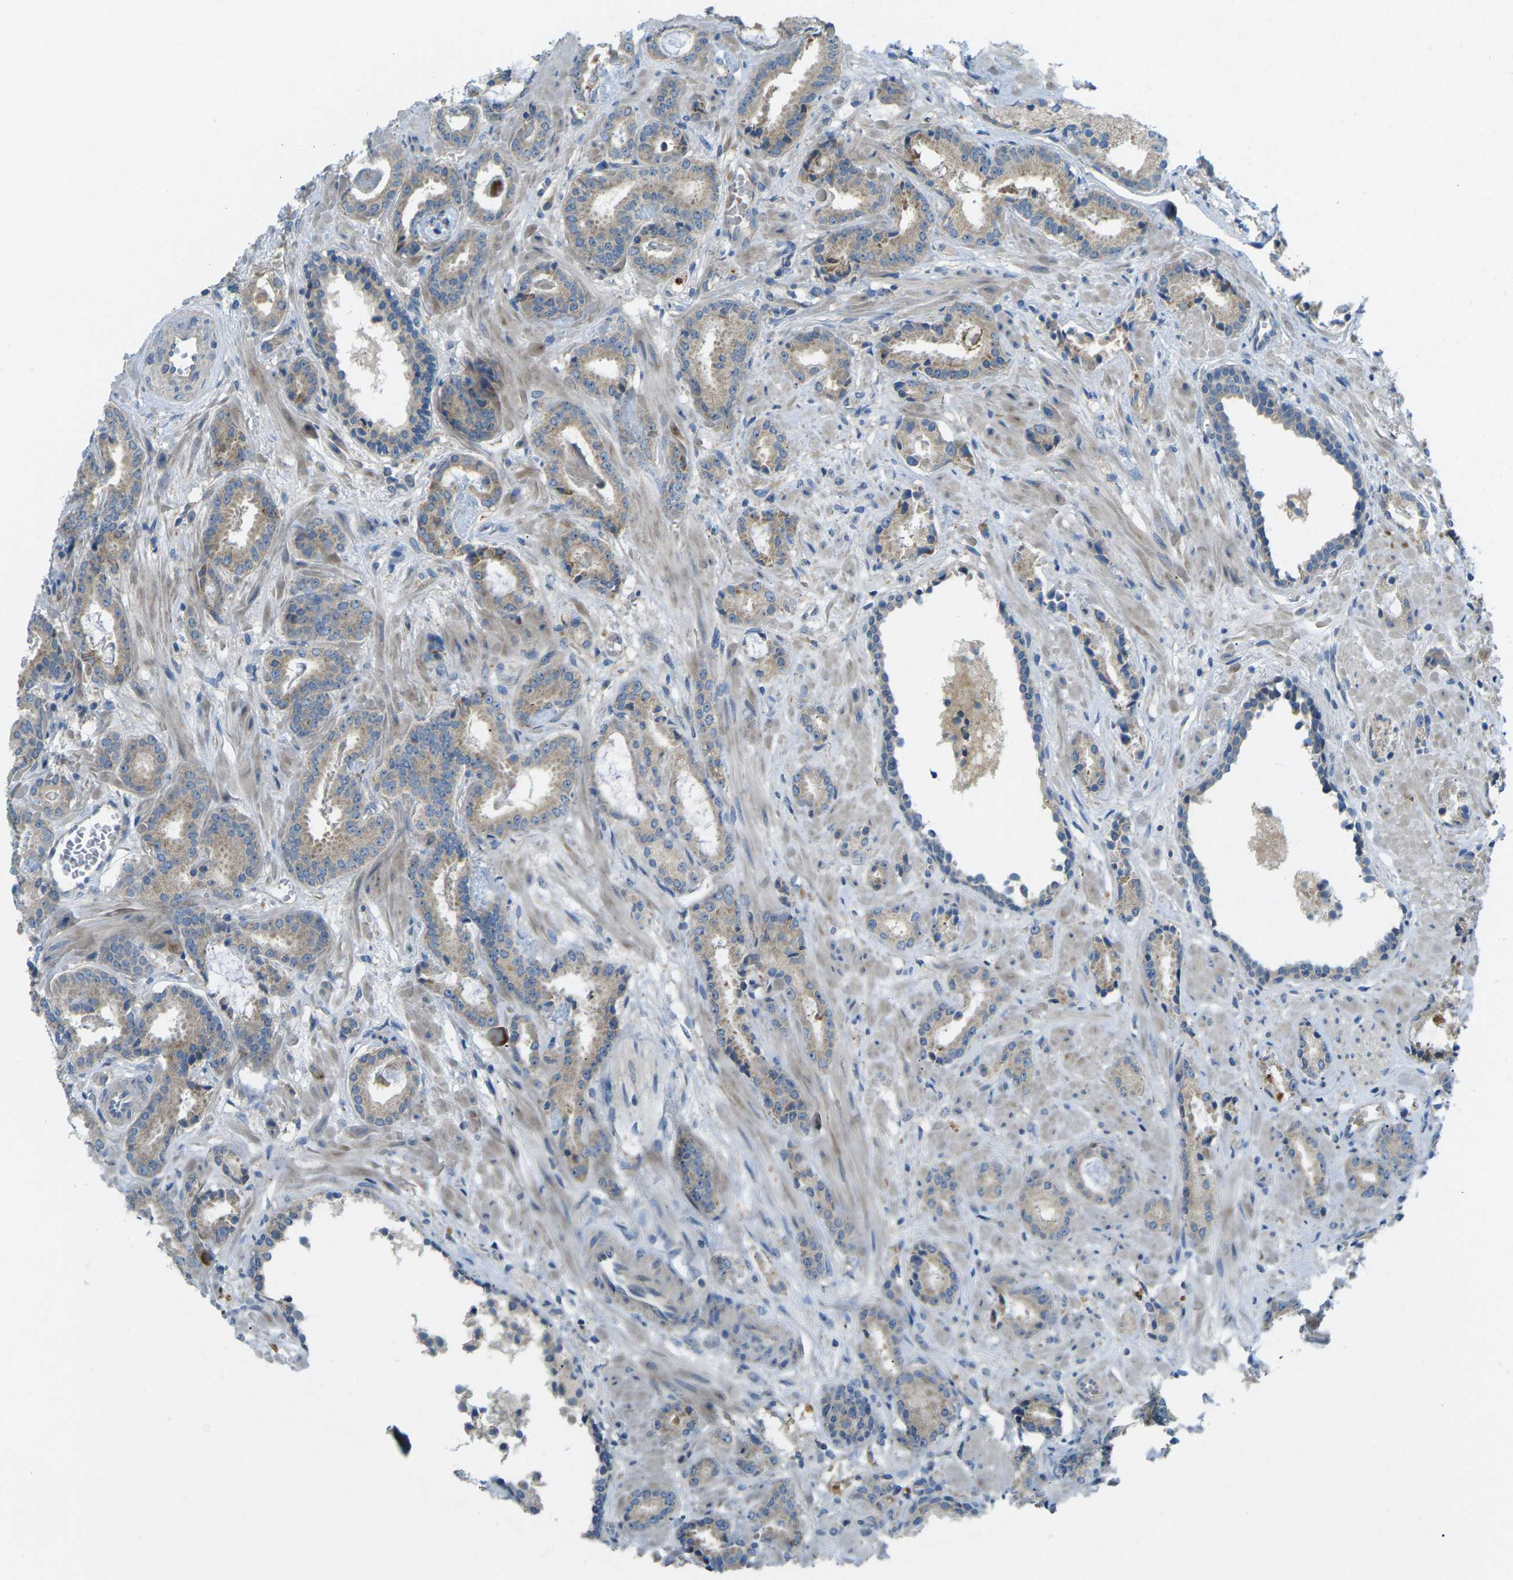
{"staining": {"intensity": "weak", "quantity": ">75%", "location": "cytoplasmic/membranous"}, "tissue": "prostate cancer", "cell_type": "Tumor cells", "image_type": "cancer", "snomed": [{"axis": "morphology", "description": "Adenocarcinoma, Low grade"}, {"axis": "topography", "description": "Prostate"}], "caption": "Immunohistochemical staining of human prostate adenocarcinoma (low-grade) shows low levels of weak cytoplasmic/membranous protein staining in approximately >75% of tumor cells.", "gene": "MYLK4", "patient": {"sex": "male", "age": 53}}